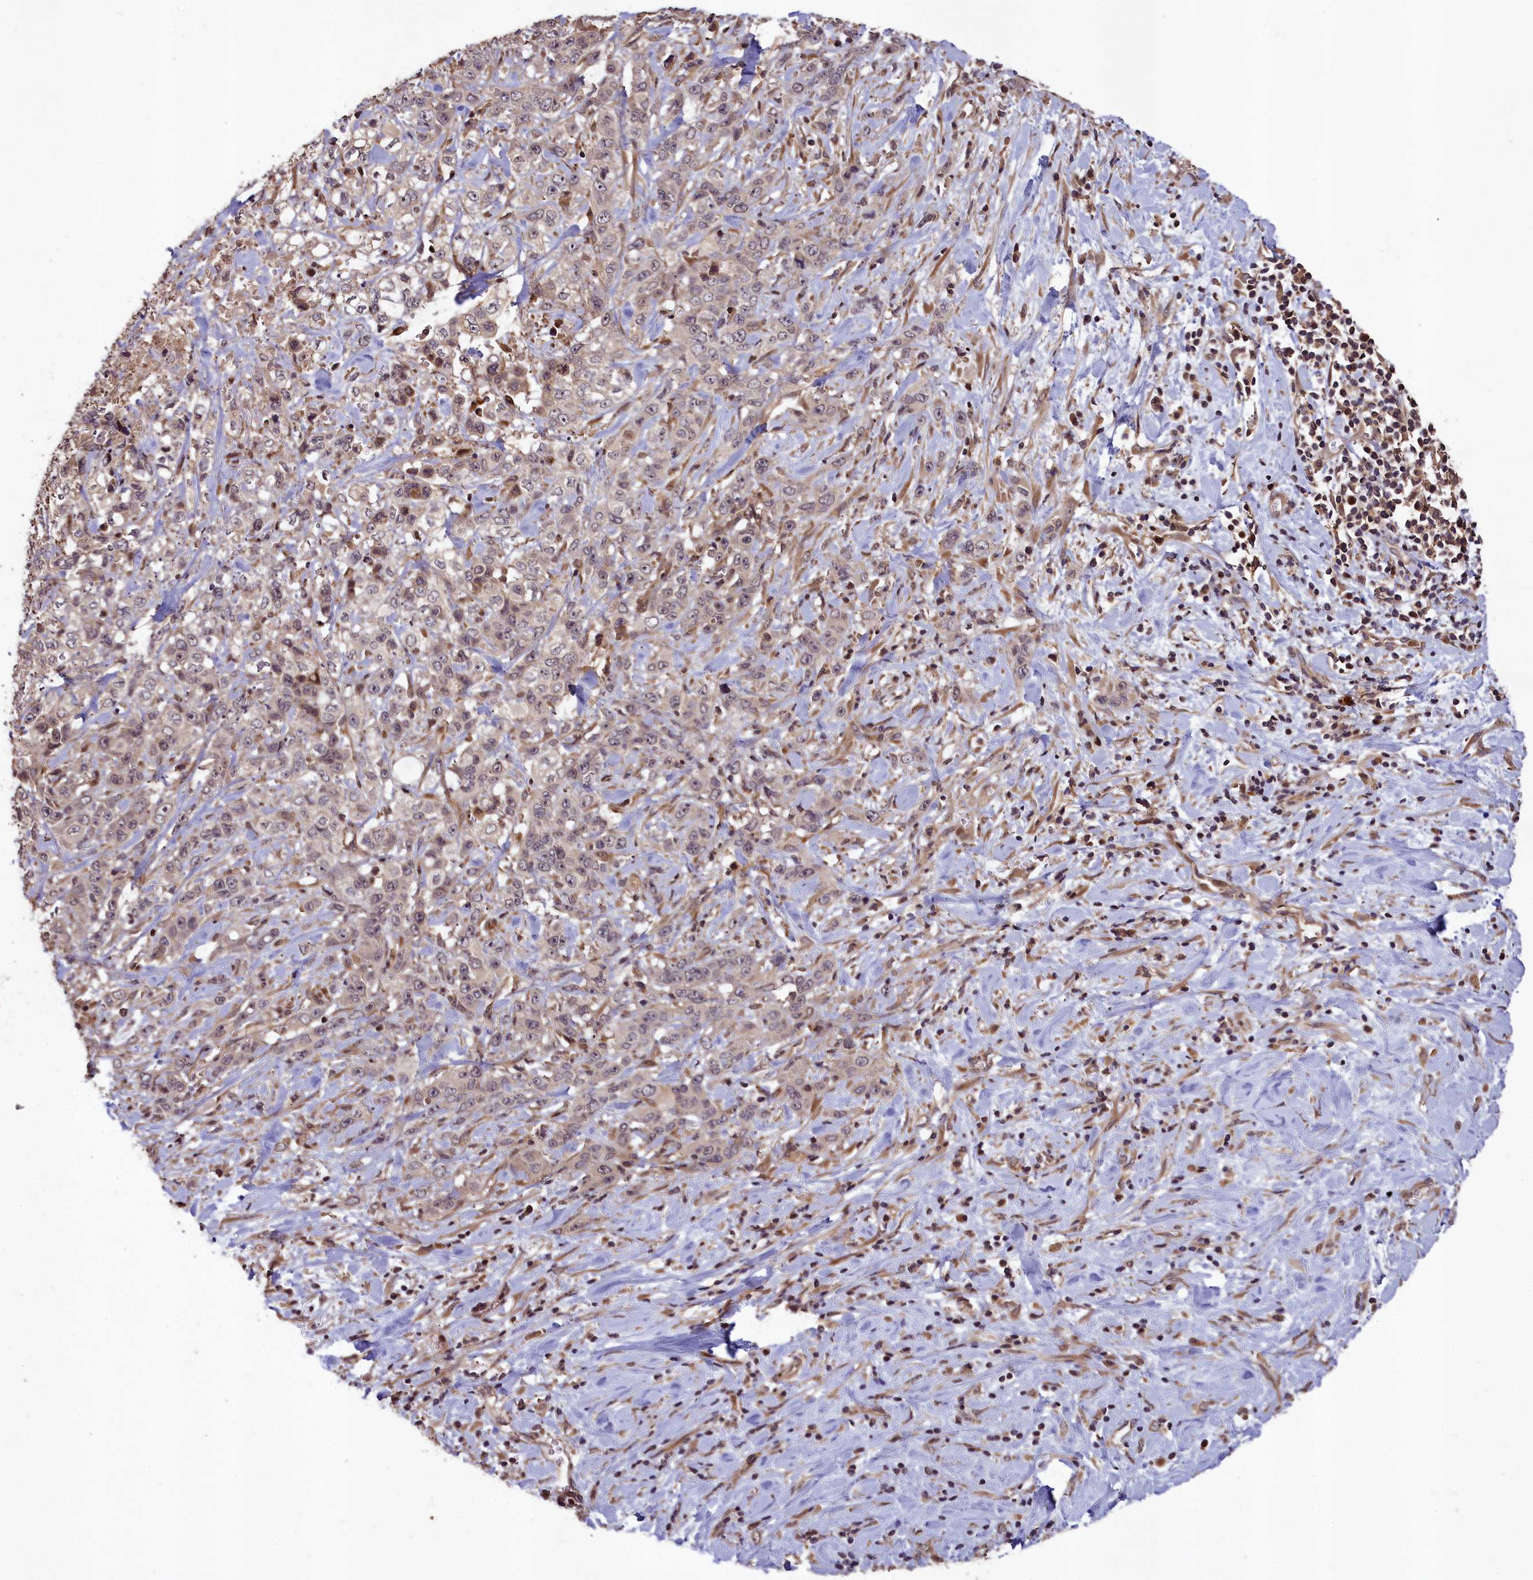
{"staining": {"intensity": "weak", "quantity": "<25%", "location": "cytoplasmic/membranous"}, "tissue": "stomach cancer", "cell_type": "Tumor cells", "image_type": "cancer", "snomed": [{"axis": "morphology", "description": "Adenocarcinoma, NOS"}, {"axis": "topography", "description": "Stomach, upper"}], "caption": "Tumor cells are negative for brown protein staining in stomach adenocarcinoma.", "gene": "DNAJB9", "patient": {"sex": "male", "age": 62}}